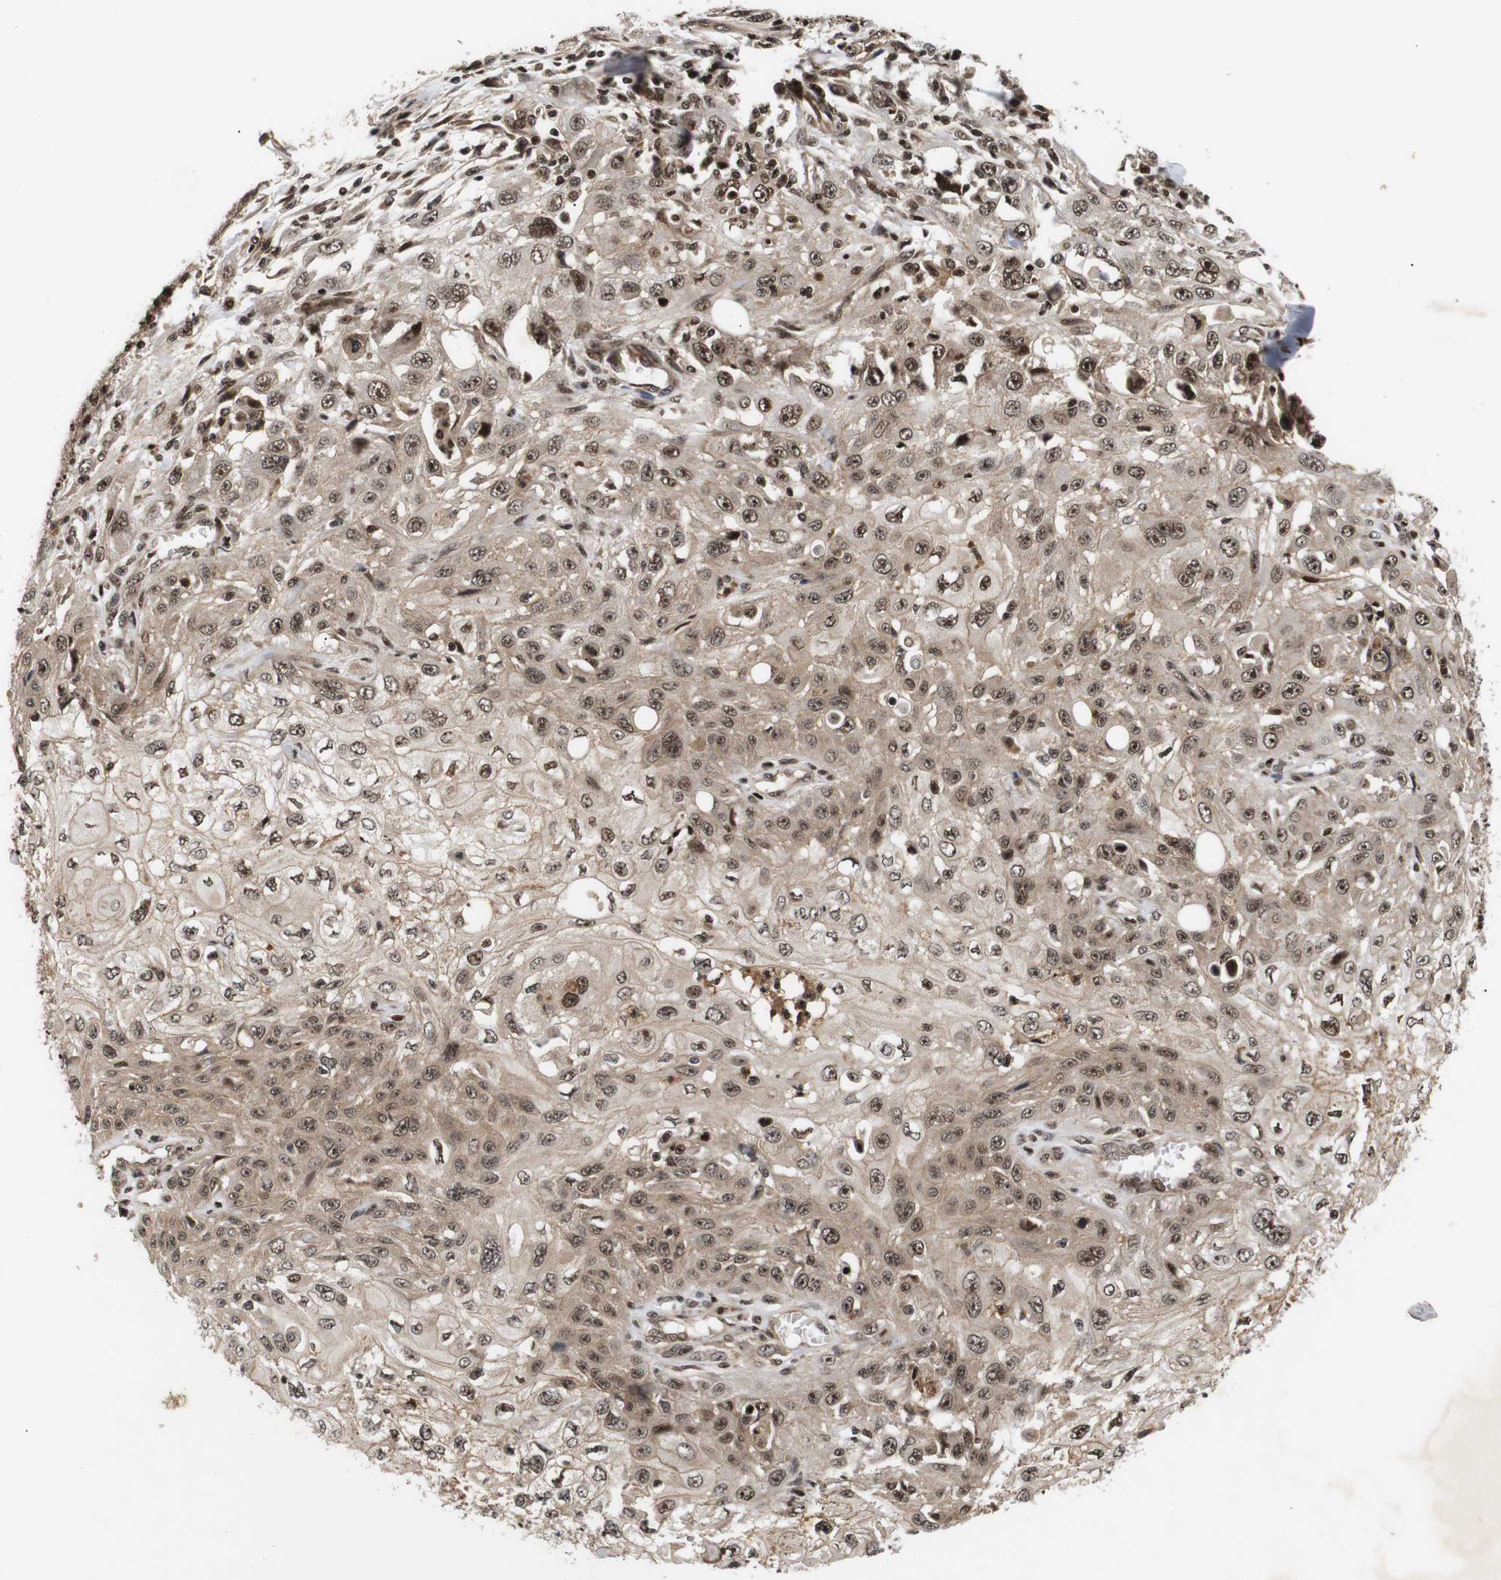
{"staining": {"intensity": "moderate", "quantity": ">75%", "location": "cytoplasmic/membranous,nuclear"}, "tissue": "skin cancer", "cell_type": "Tumor cells", "image_type": "cancer", "snomed": [{"axis": "morphology", "description": "Squamous cell carcinoma, NOS"}, {"axis": "topography", "description": "Skin"}], "caption": "A photomicrograph showing moderate cytoplasmic/membranous and nuclear positivity in approximately >75% of tumor cells in squamous cell carcinoma (skin), as visualized by brown immunohistochemical staining.", "gene": "KIF23", "patient": {"sex": "male", "age": 75}}